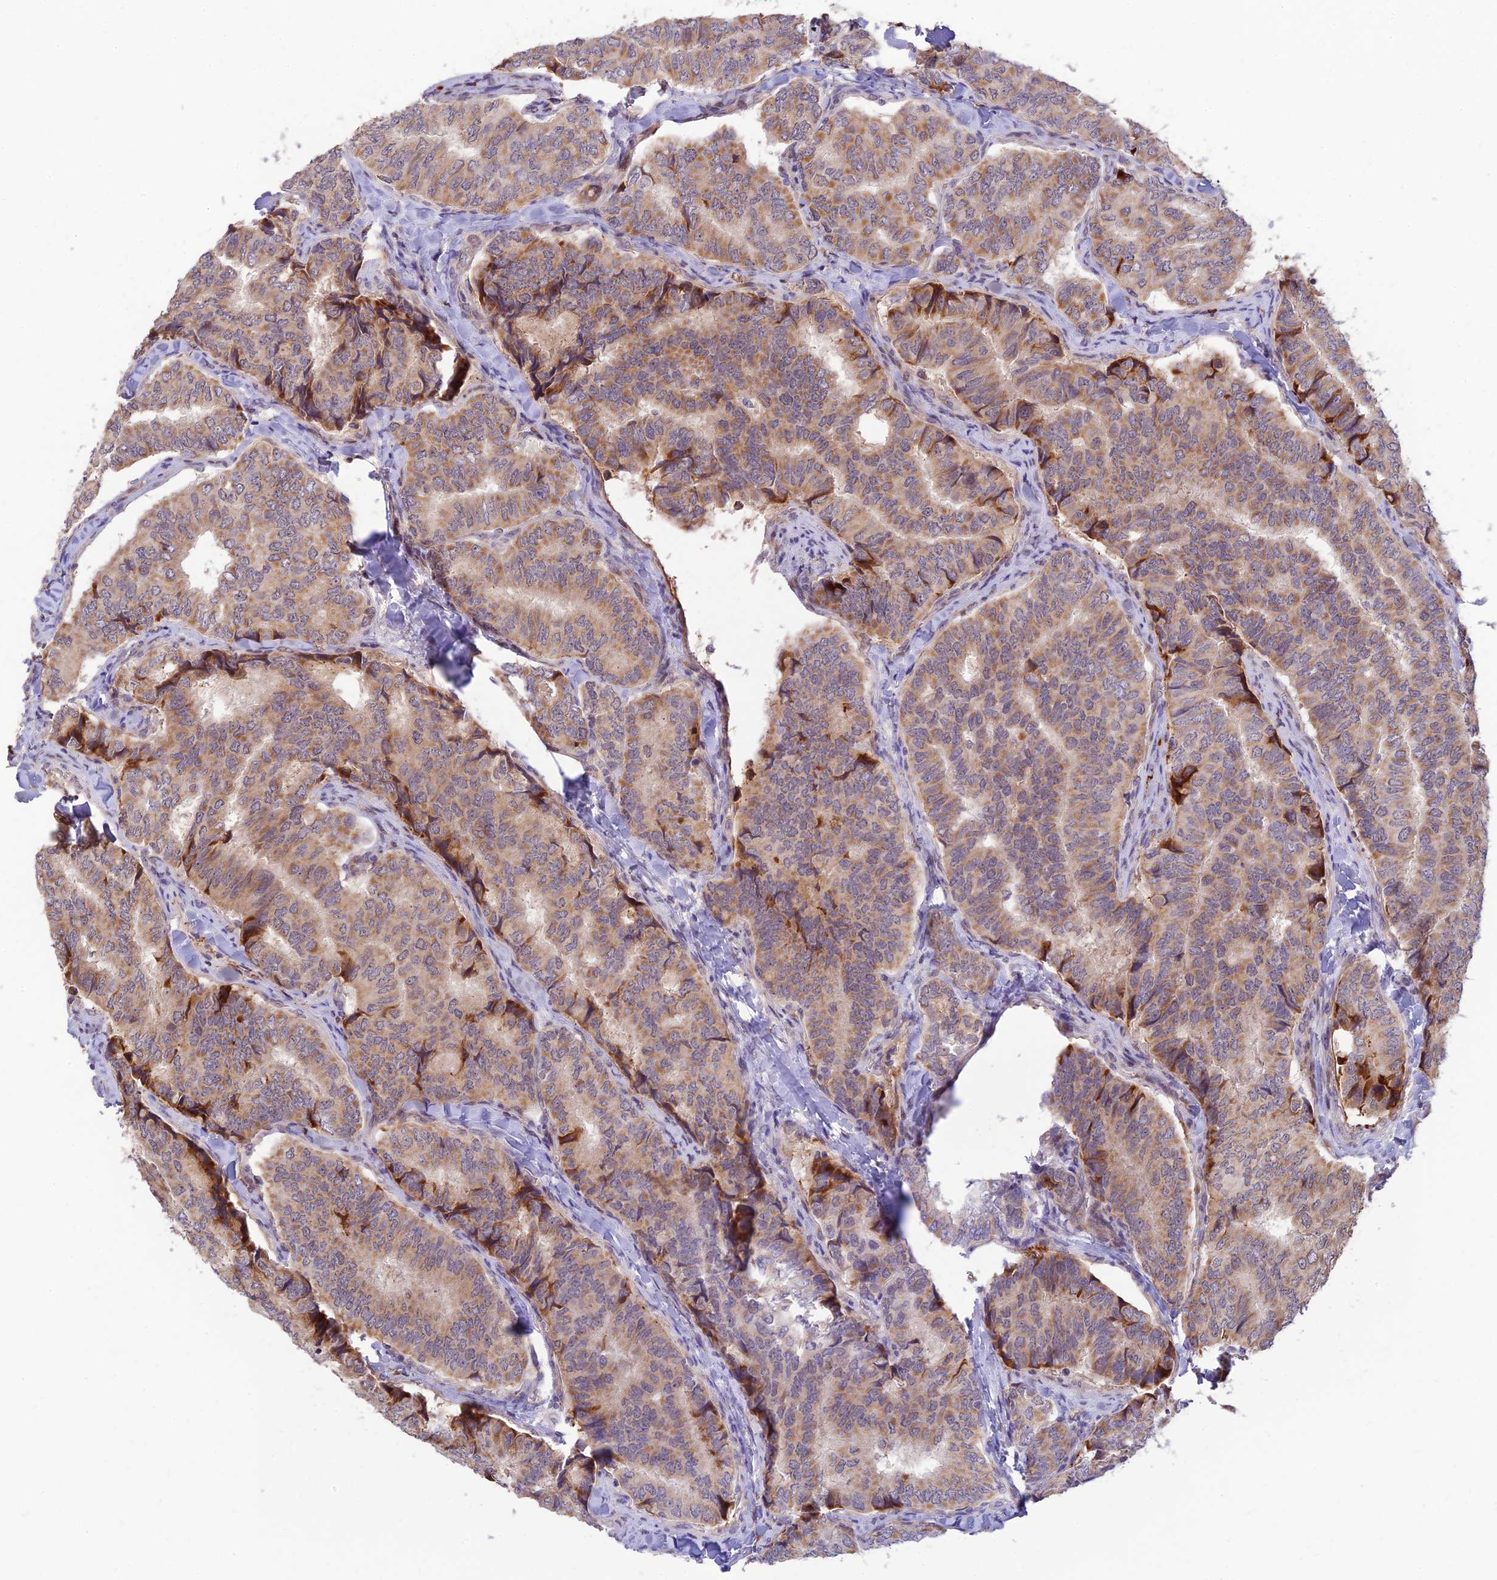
{"staining": {"intensity": "moderate", "quantity": "25%-75%", "location": "cytoplasmic/membranous"}, "tissue": "thyroid cancer", "cell_type": "Tumor cells", "image_type": "cancer", "snomed": [{"axis": "morphology", "description": "Papillary adenocarcinoma, NOS"}, {"axis": "topography", "description": "Thyroid gland"}], "caption": "Immunohistochemical staining of thyroid cancer (papillary adenocarcinoma) demonstrates moderate cytoplasmic/membranous protein positivity in approximately 25%-75% of tumor cells.", "gene": "ASPDH", "patient": {"sex": "female", "age": 35}}